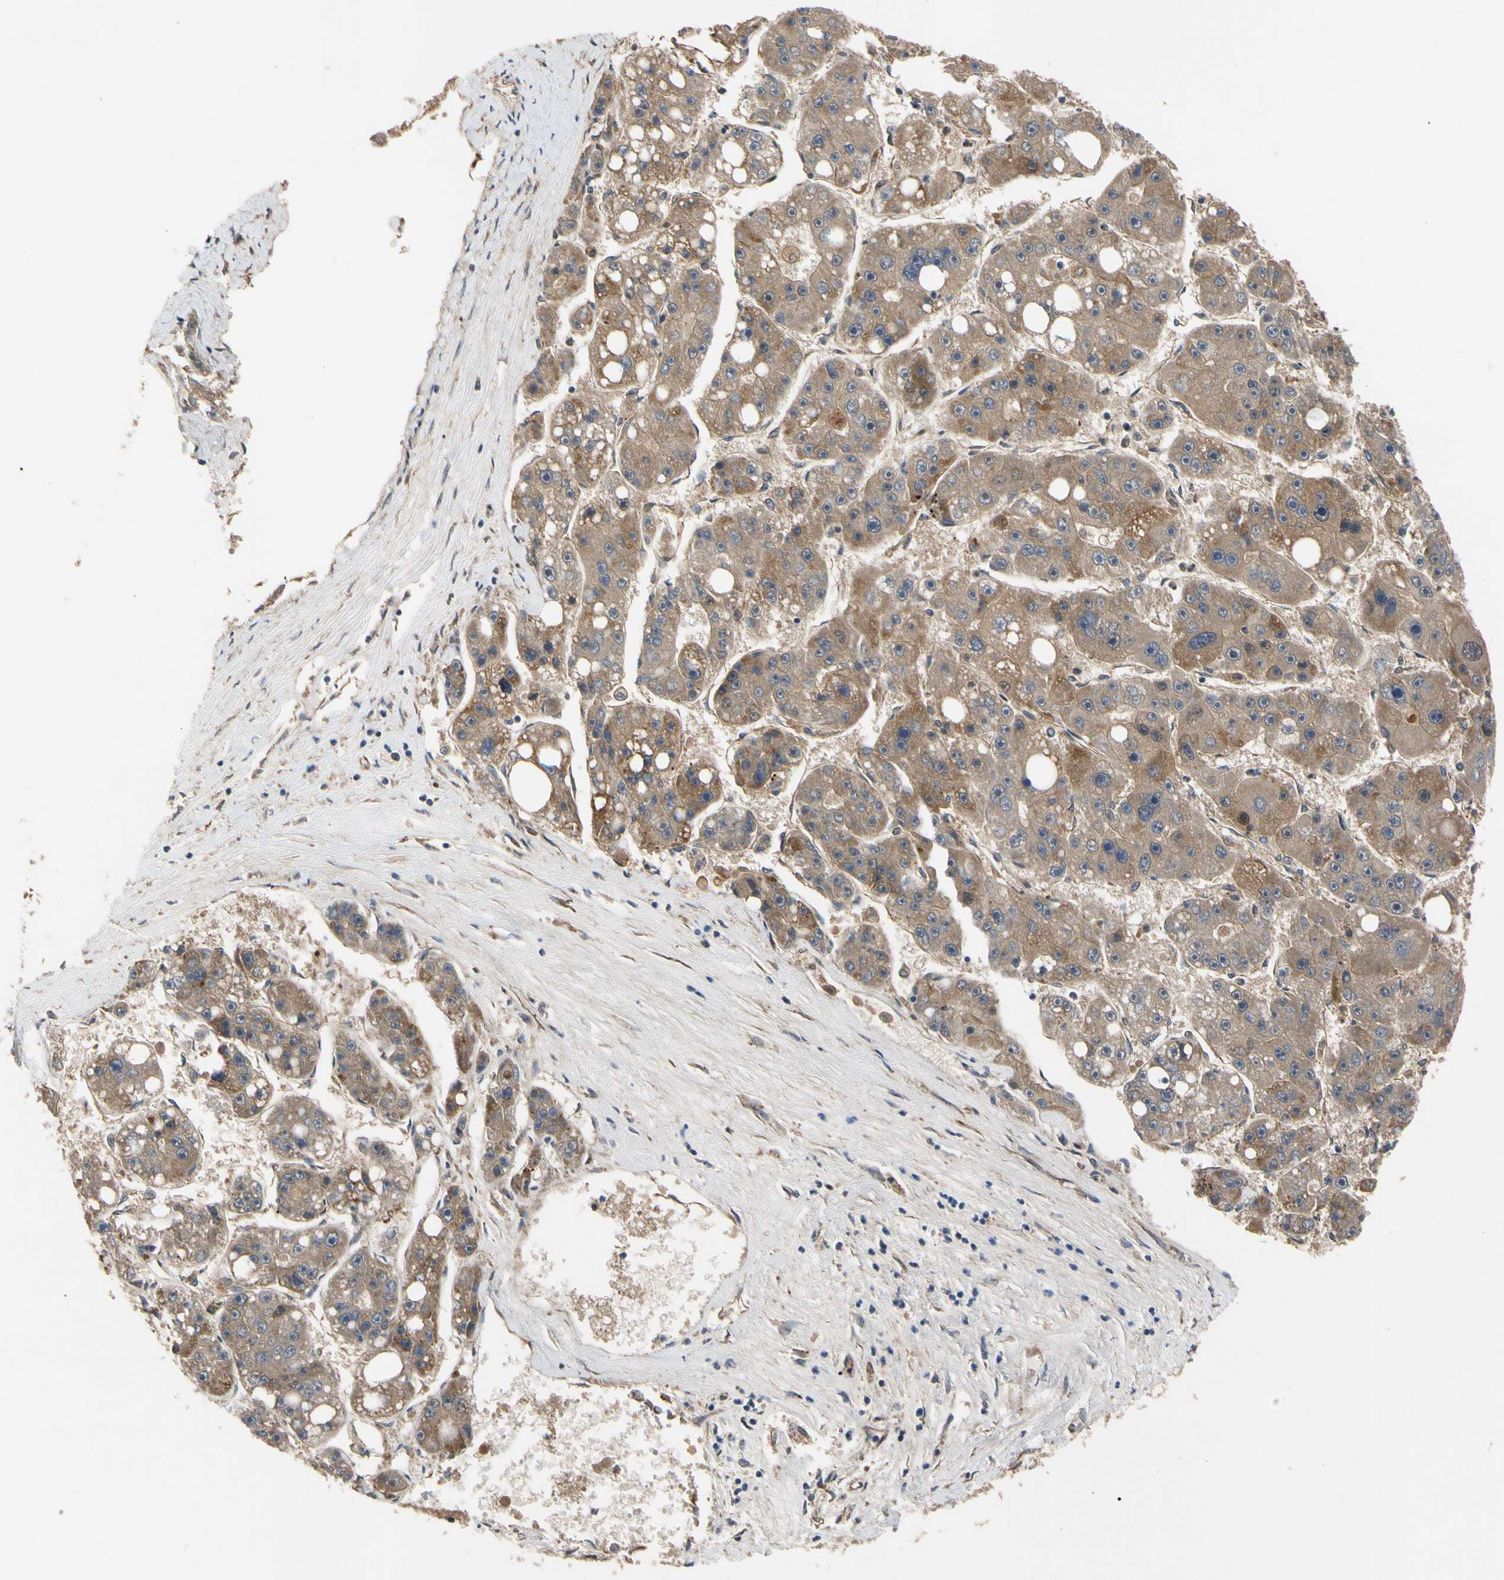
{"staining": {"intensity": "moderate", "quantity": "25%-75%", "location": "cytoplasmic/membranous"}, "tissue": "liver cancer", "cell_type": "Tumor cells", "image_type": "cancer", "snomed": [{"axis": "morphology", "description": "Carcinoma, Hepatocellular, NOS"}, {"axis": "topography", "description": "Liver"}], "caption": "This is an image of immunohistochemistry staining of hepatocellular carcinoma (liver), which shows moderate expression in the cytoplasmic/membranous of tumor cells.", "gene": "CYTIP", "patient": {"sex": "female", "age": 61}}